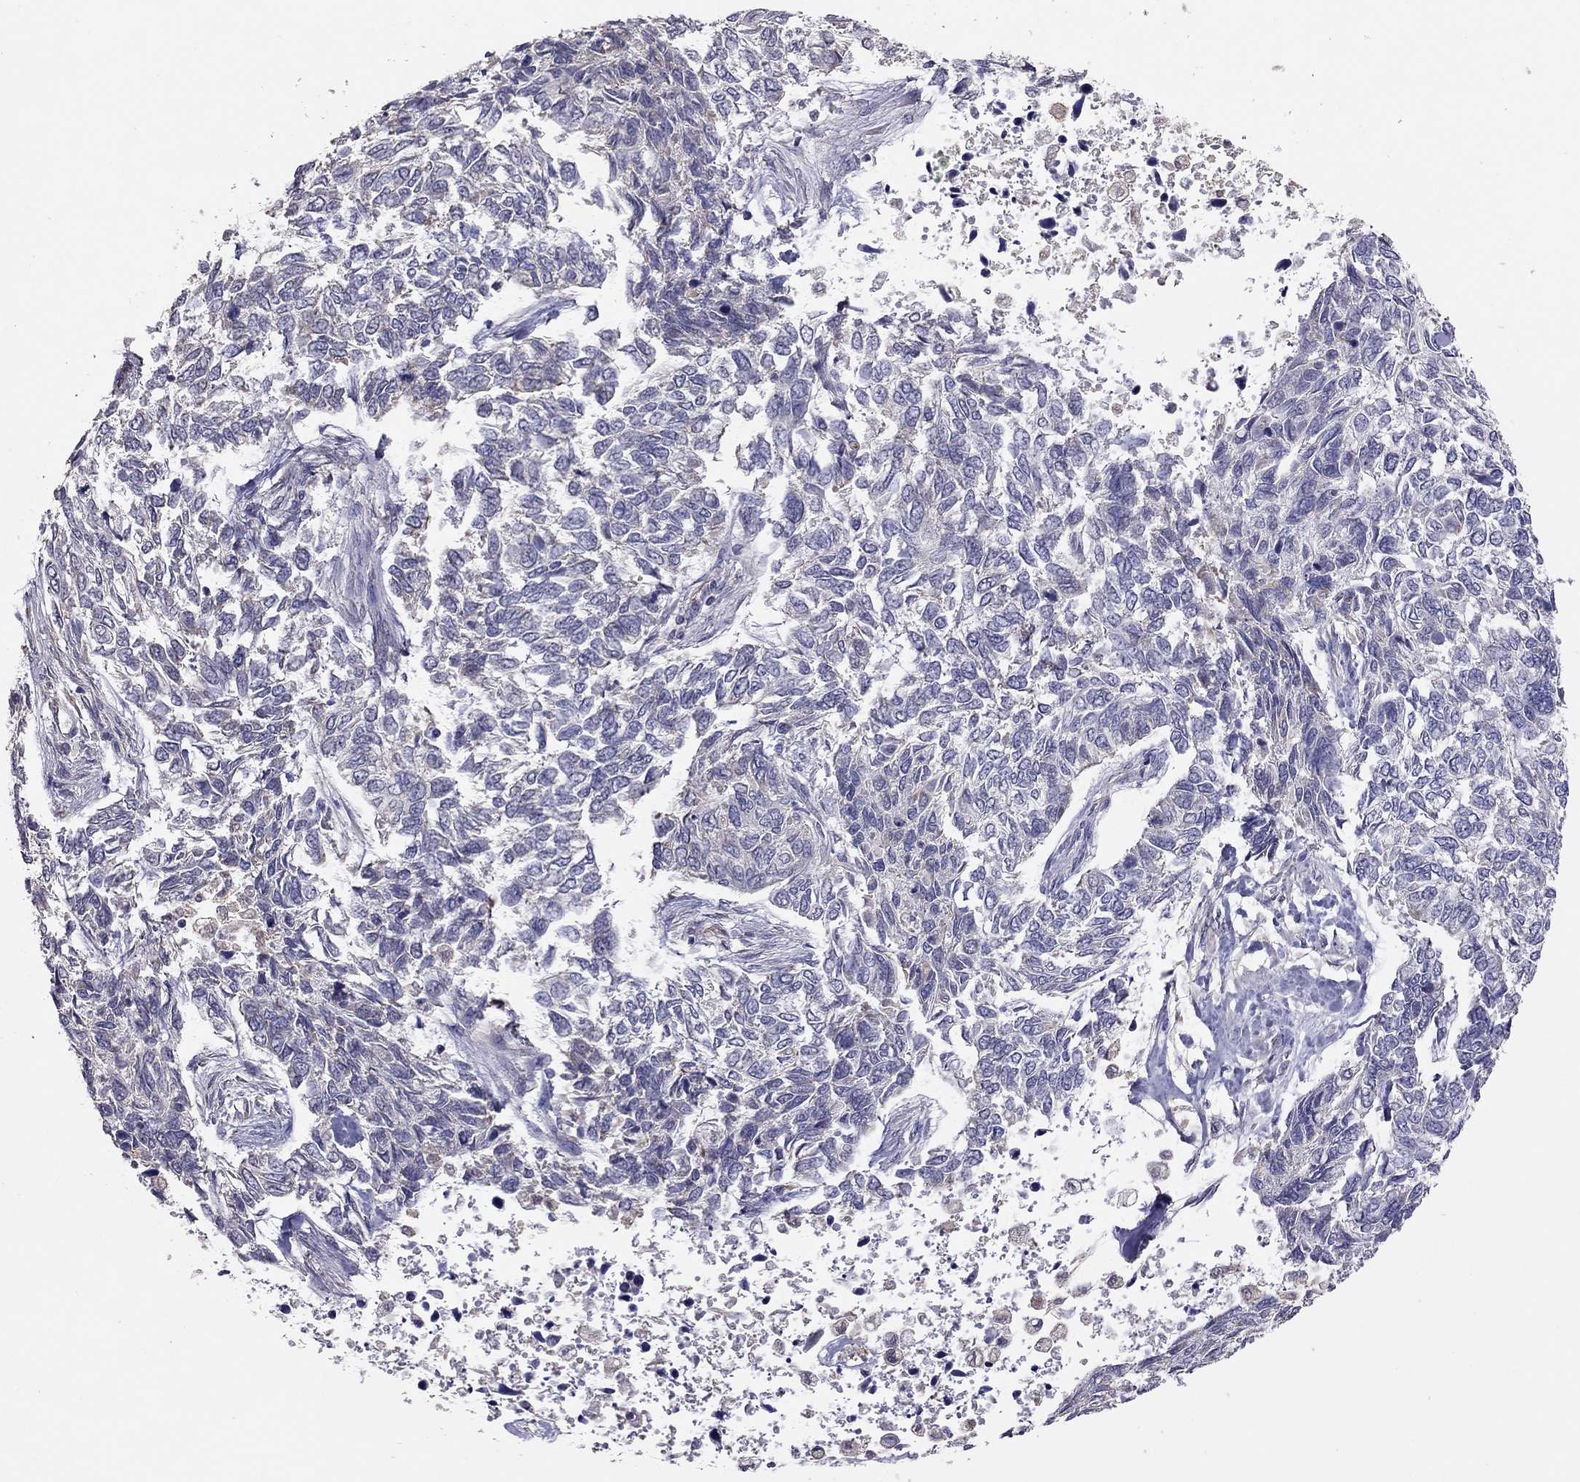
{"staining": {"intensity": "negative", "quantity": "none", "location": "none"}, "tissue": "skin cancer", "cell_type": "Tumor cells", "image_type": "cancer", "snomed": [{"axis": "morphology", "description": "Basal cell carcinoma"}, {"axis": "topography", "description": "Skin"}], "caption": "Tumor cells are negative for protein expression in human skin basal cell carcinoma.", "gene": "LRIT3", "patient": {"sex": "female", "age": 65}}